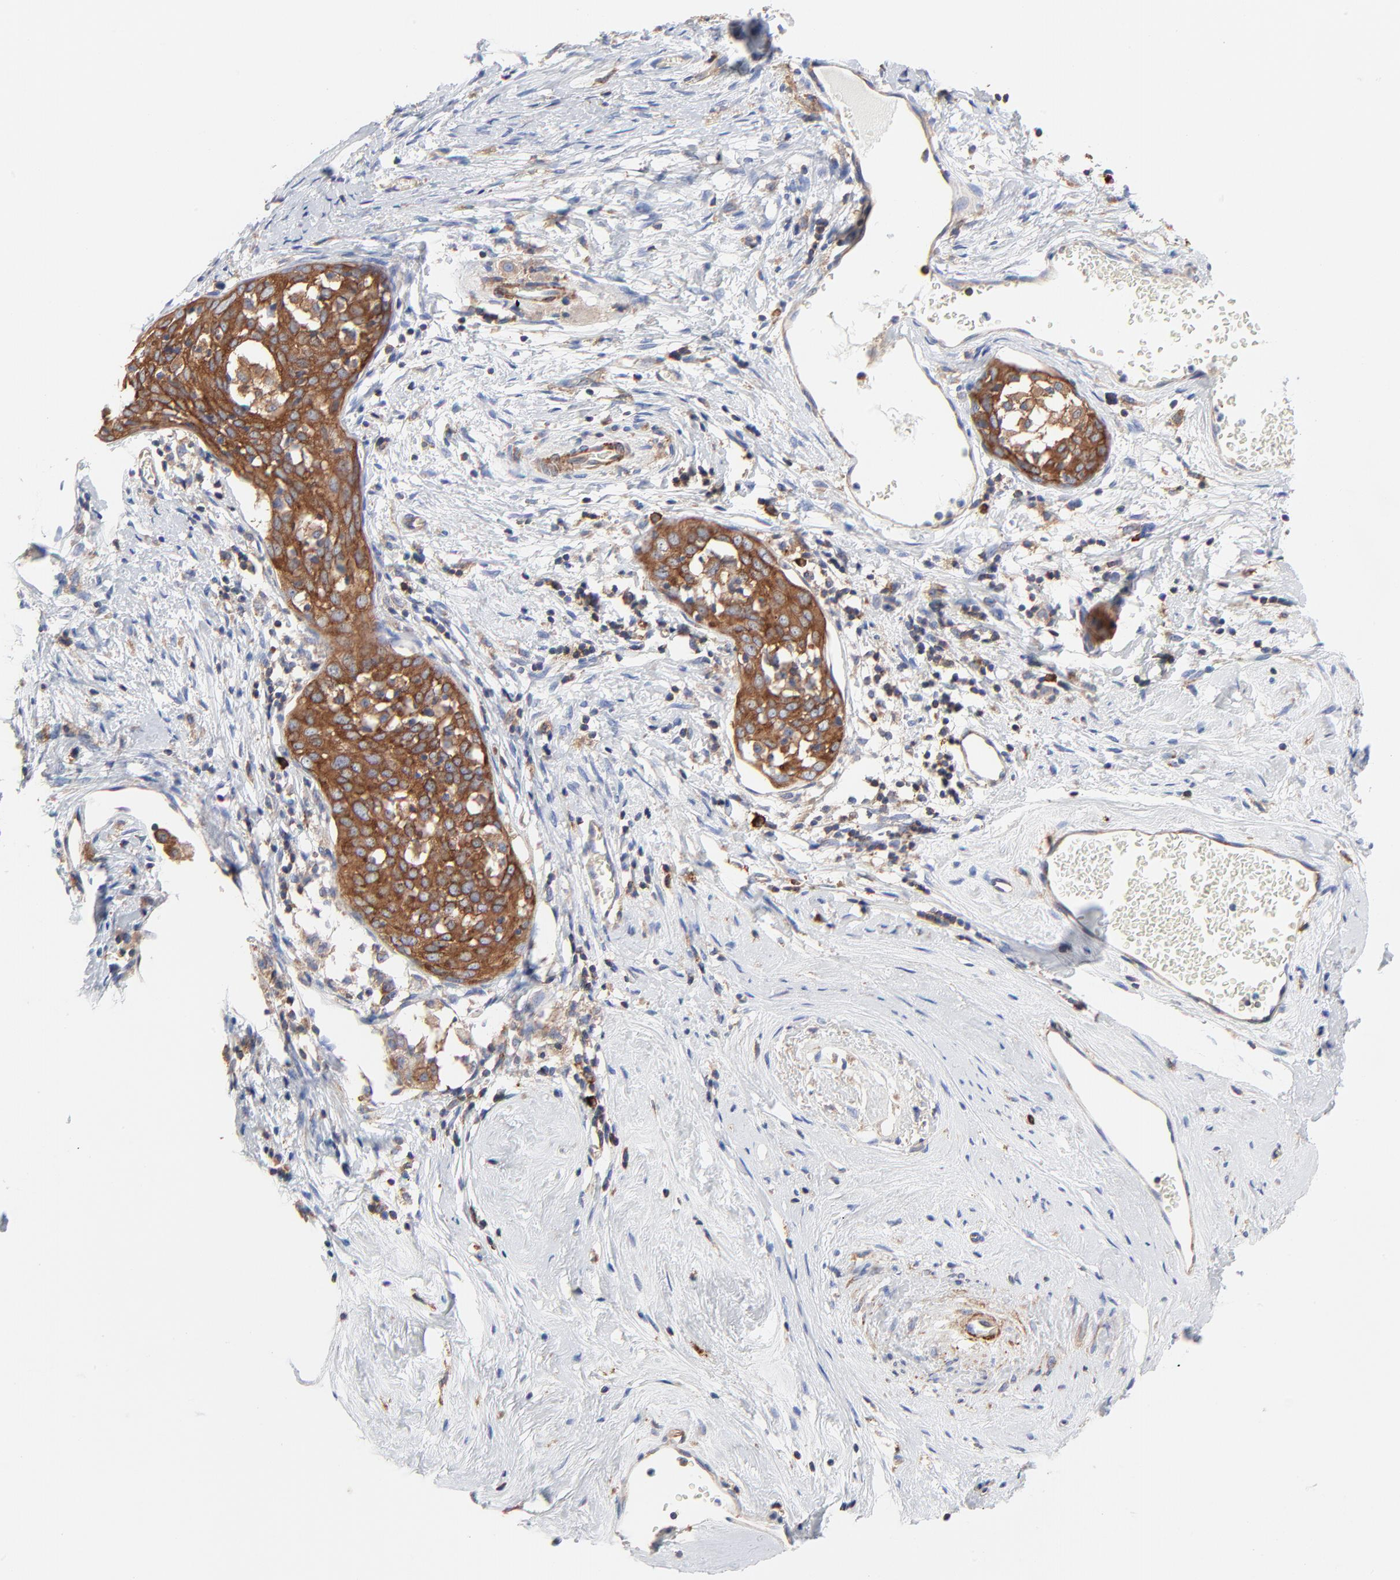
{"staining": {"intensity": "strong", "quantity": ">75%", "location": "cytoplasmic/membranous"}, "tissue": "cervical cancer", "cell_type": "Tumor cells", "image_type": "cancer", "snomed": [{"axis": "morphology", "description": "Normal tissue, NOS"}, {"axis": "morphology", "description": "Squamous cell carcinoma, NOS"}, {"axis": "topography", "description": "Cervix"}], "caption": "Cervical cancer stained for a protein reveals strong cytoplasmic/membranous positivity in tumor cells.", "gene": "CD2AP", "patient": {"sex": "female", "age": 67}}